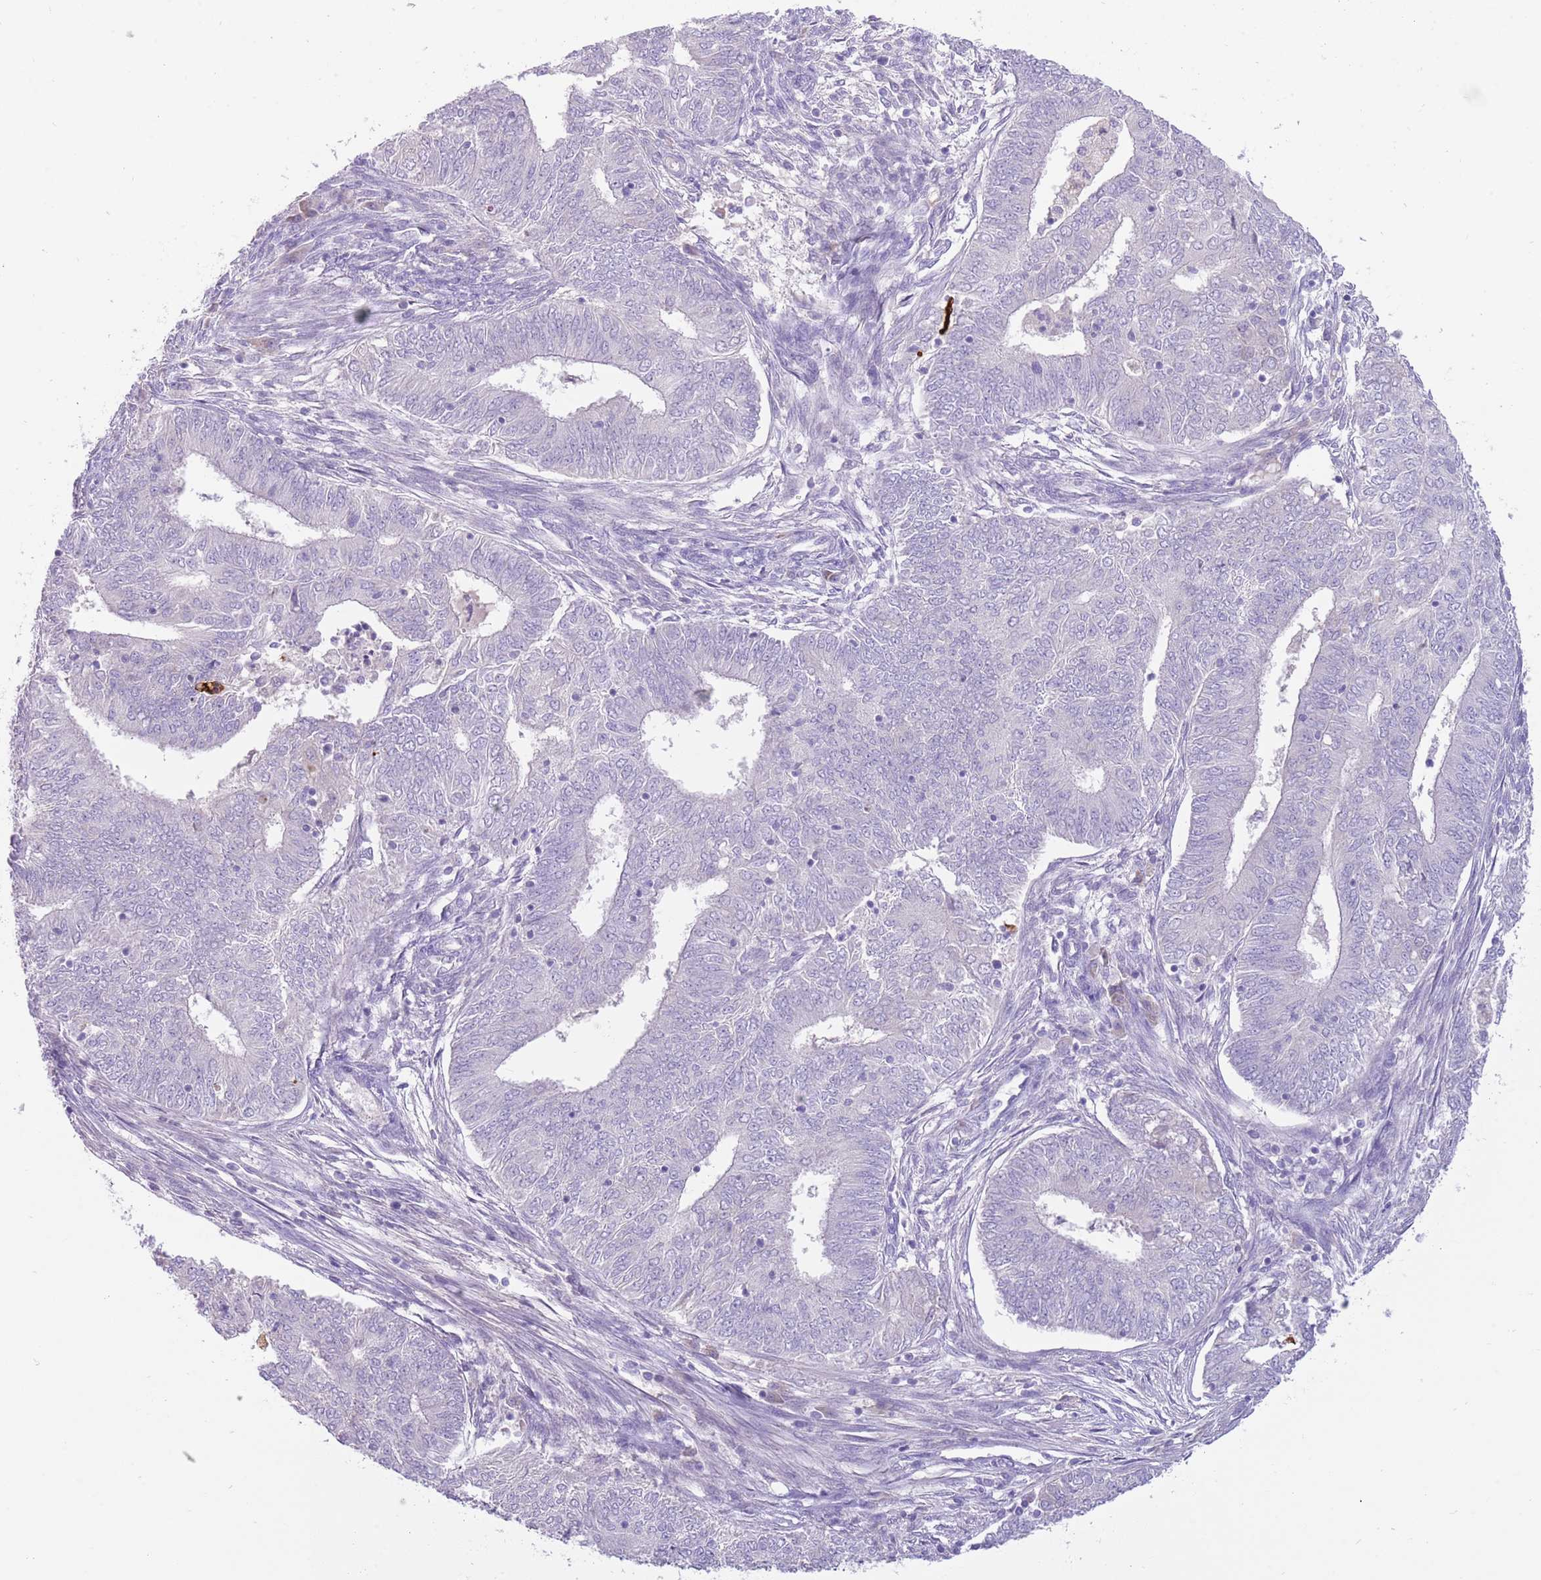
{"staining": {"intensity": "negative", "quantity": "none", "location": "none"}, "tissue": "endometrial cancer", "cell_type": "Tumor cells", "image_type": "cancer", "snomed": [{"axis": "morphology", "description": "Adenocarcinoma, NOS"}, {"axis": "topography", "description": "Endometrium"}], "caption": "Immunohistochemistry (IHC) photomicrograph of endometrial cancer stained for a protein (brown), which exhibits no expression in tumor cells.", "gene": "SFTPA1", "patient": {"sex": "female", "age": 62}}